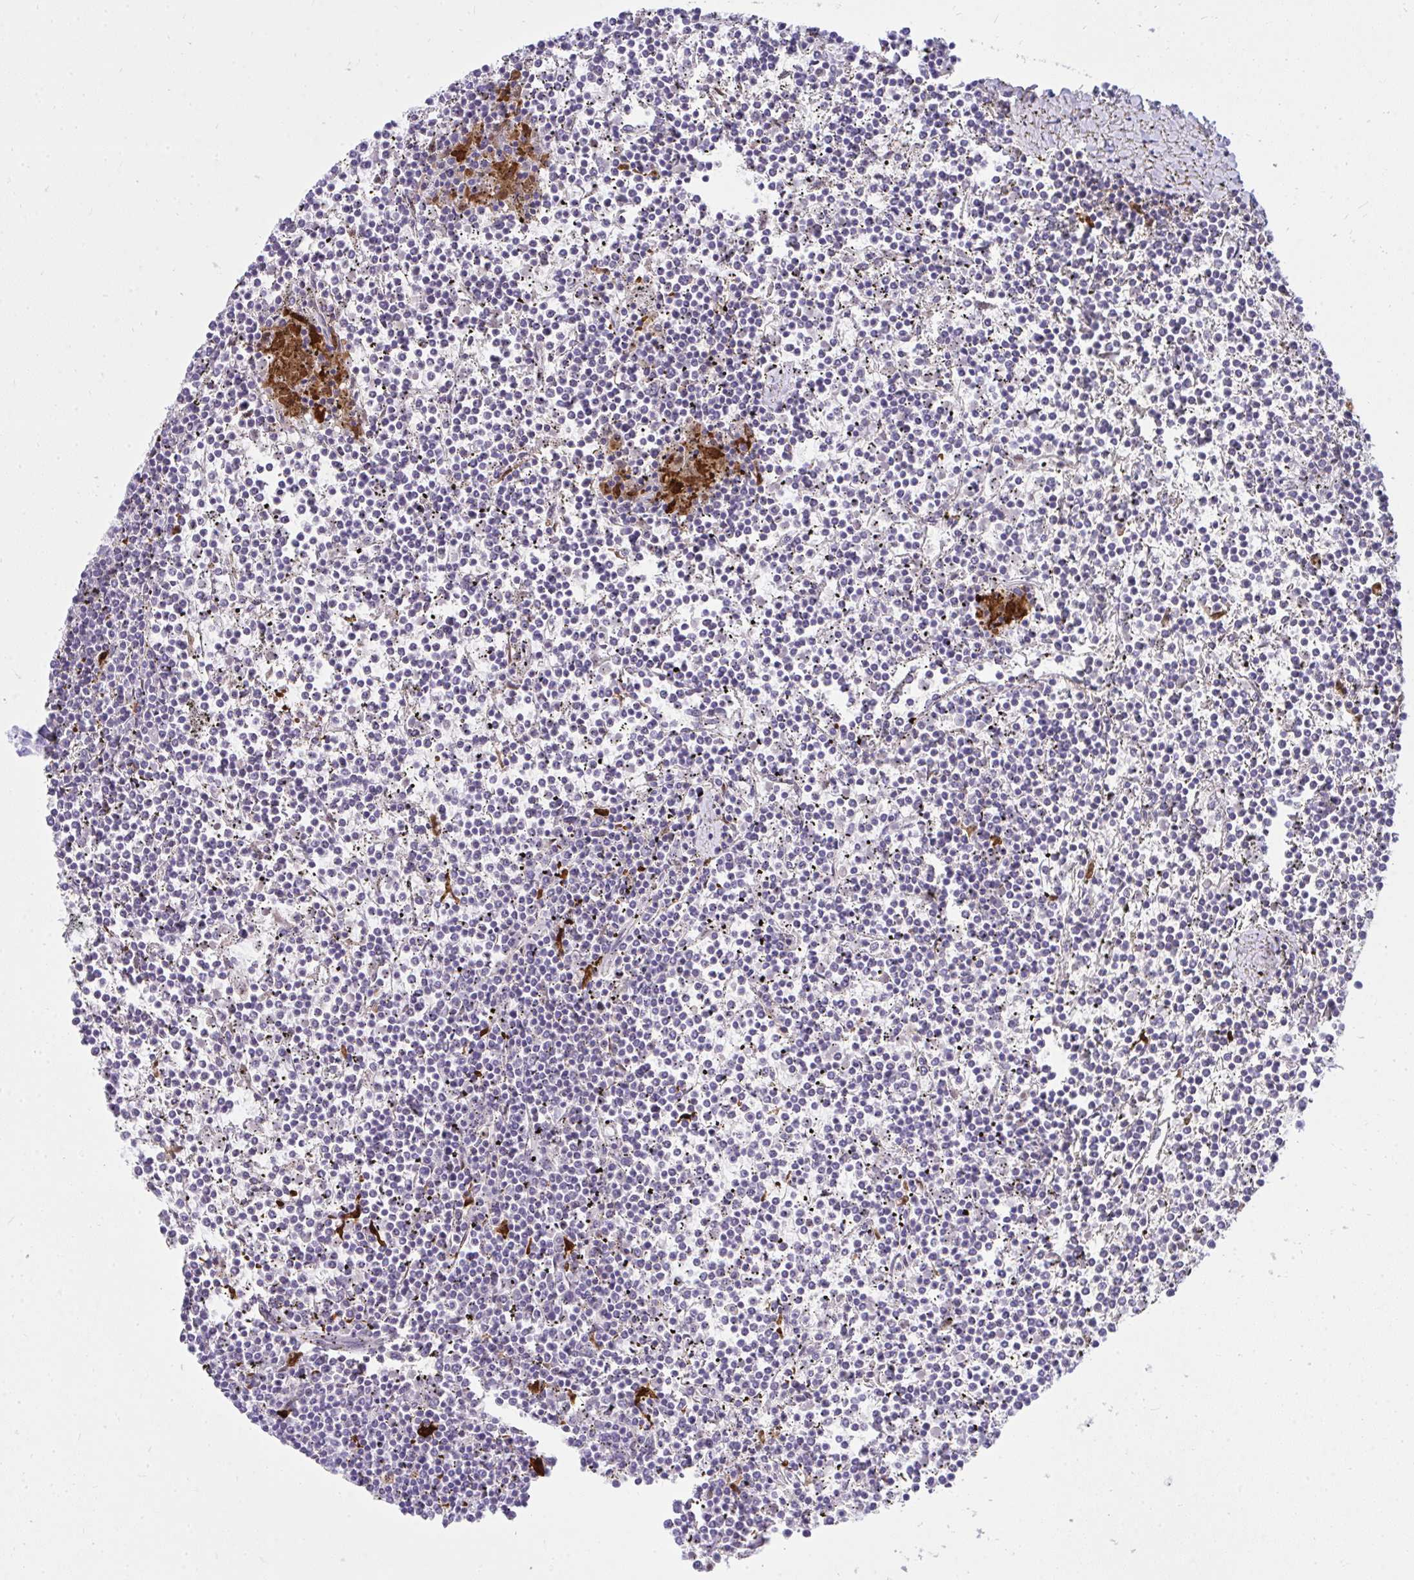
{"staining": {"intensity": "negative", "quantity": "none", "location": "none"}, "tissue": "lymphoma", "cell_type": "Tumor cells", "image_type": "cancer", "snomed": [{"axis": "morphology", "description": "Malignant lymphoma, non-Hodgkin's type, Low grade"}, {"axis": "topography", "description": "Spleen"}], "caption": "Tumor cells show no significant staining in lymphoma.", "gene": "LRRC36", "patient": {"sex": "female", "age": 19}}